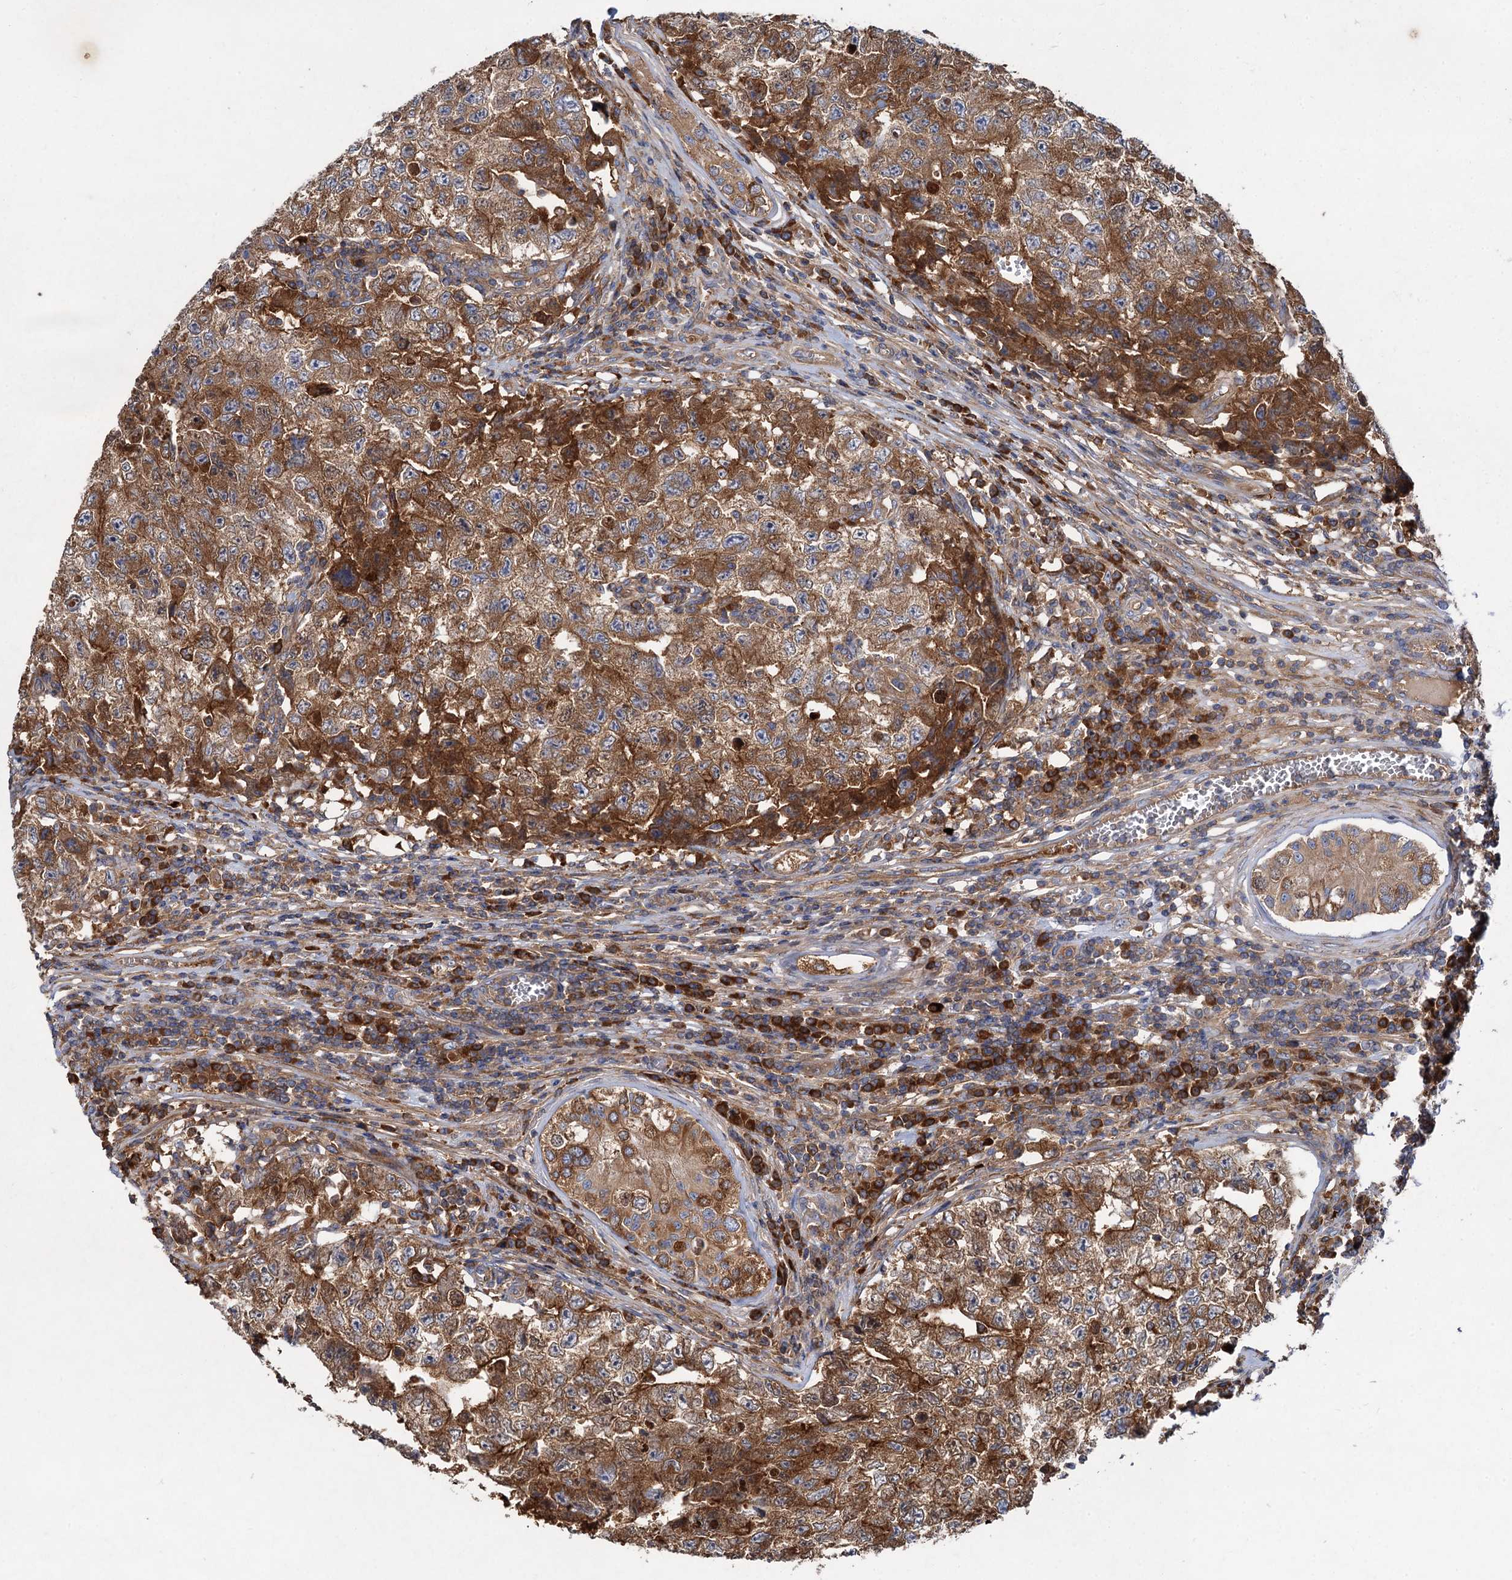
{"staining": {"intensity": "strong", "quantity": ">75%", "location": "cytoplasmic/membranous"}, "tissue": "testis cancer", "cell_type": "Tumor cells", "image_type": "cancer", "snomed": [{"axis": "morphology", "description": "Carcinoma, Embryonal, NOS"}, {"axis": "topography", "description": "Testis"}], "caption": "Testis cancer stained for a protein demonstrates strong cytoplasmic/membranous positivity in tumor cells. (Stains: DAB (3,3'-diaminobenzidine) in brown, nuclei in blue, Microscopy: brightfield microscopy at high magnification).", "gene": "ALKBH7", "patient": {"sex": "male", "age": 17}}